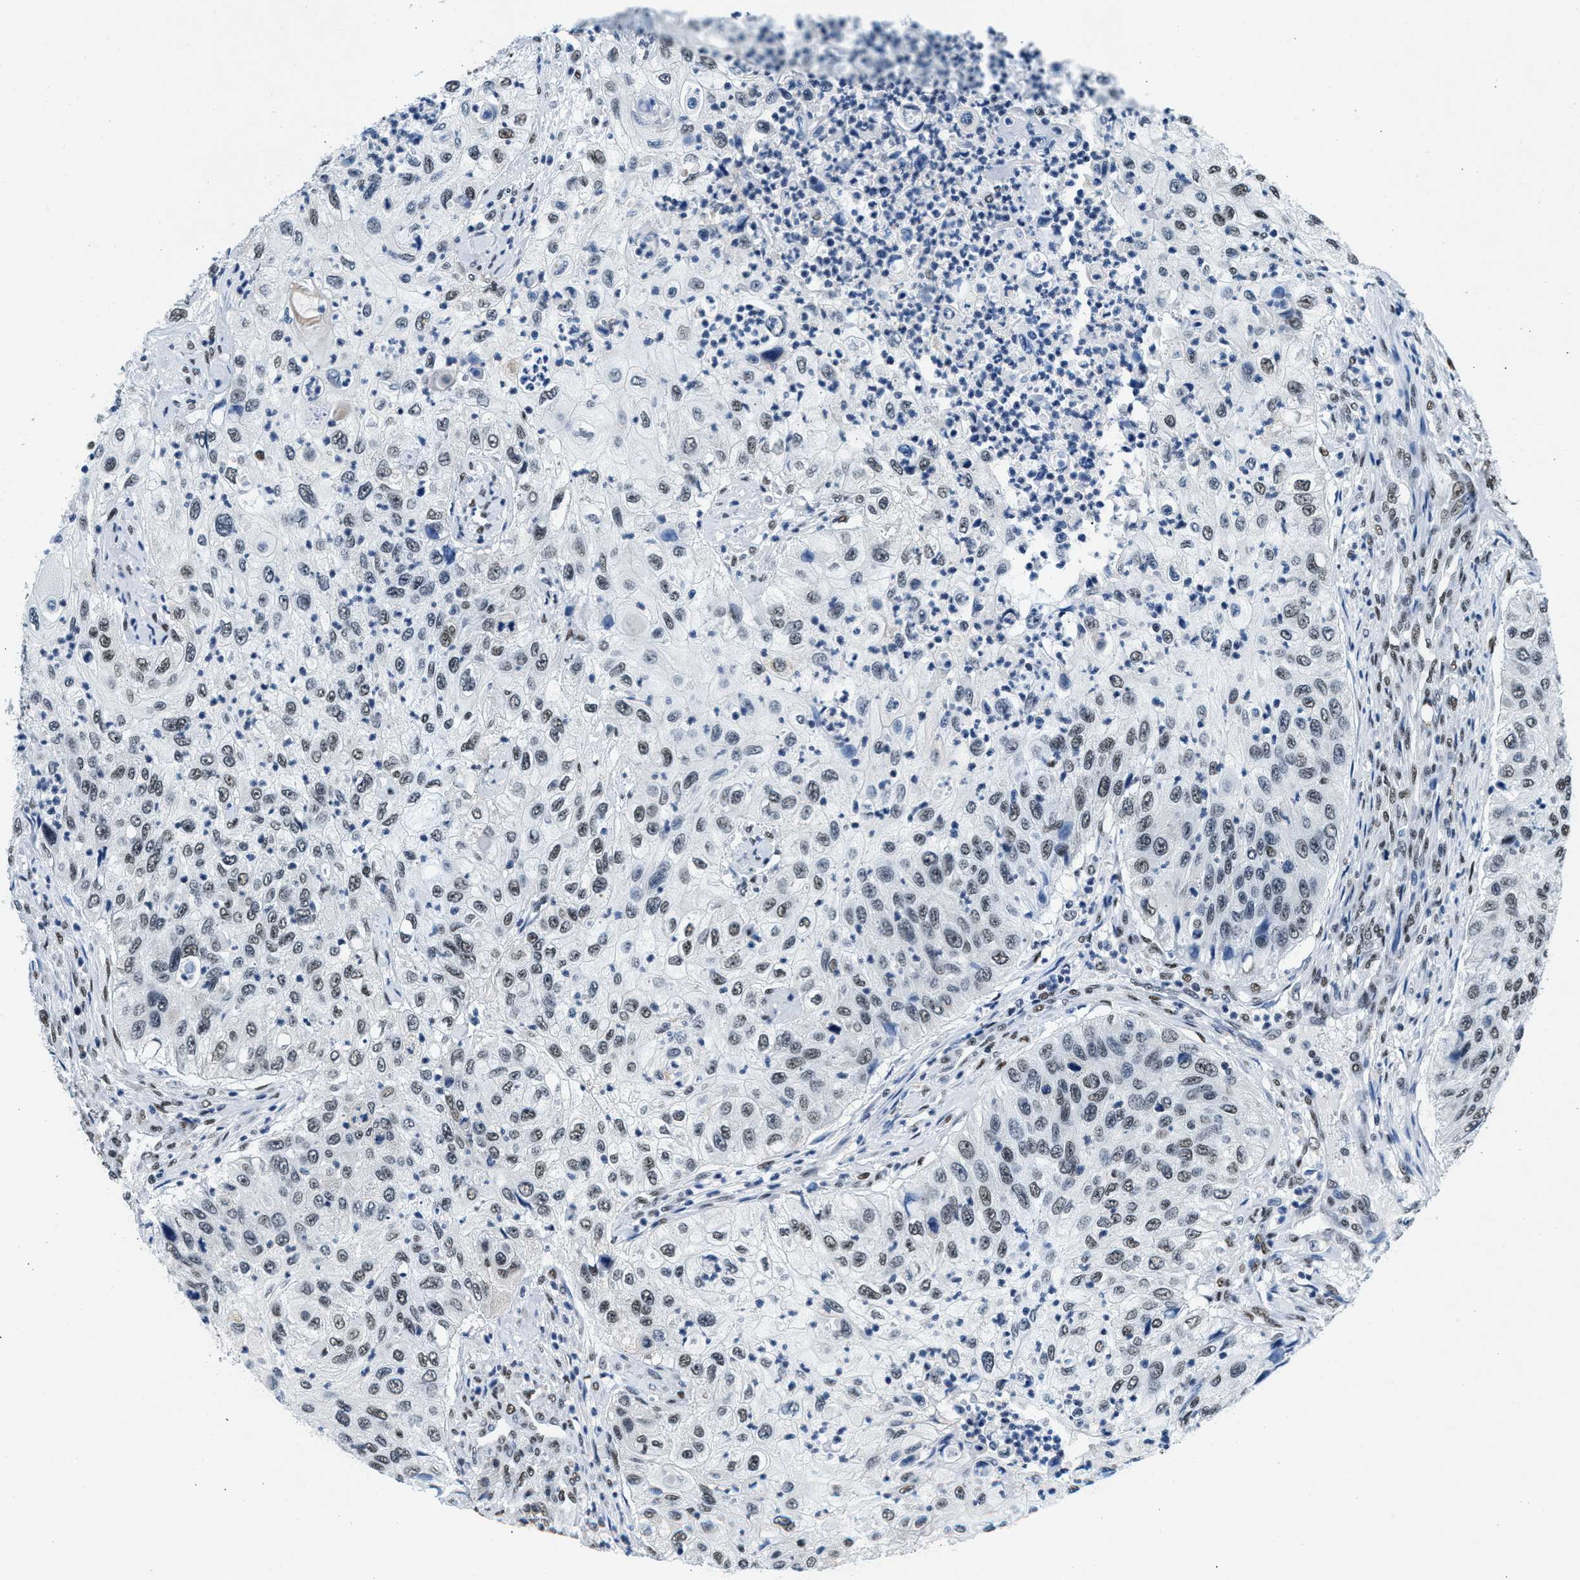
{"staining": {"intensity": "weak", "quantity": "25%-75%", "location": "nuclear"}, "tissue": "urothelial cancer", "cell_type": "Tumor cells", "image_type": "cancer", "snomed": [{"axis": "morphology", "description": "Urothelial carcinoma, High grade"}, {"axis": "topography", "description": "Urinary bladder"}], "caption": "Immunohistochemical staining of urothelial carcinoma (high-grade) displays weak nuclear protein expression in about 25%-75% of tumor cells.", "gene": "ATF2", "patient": {"sex": "female", "age": 60}}